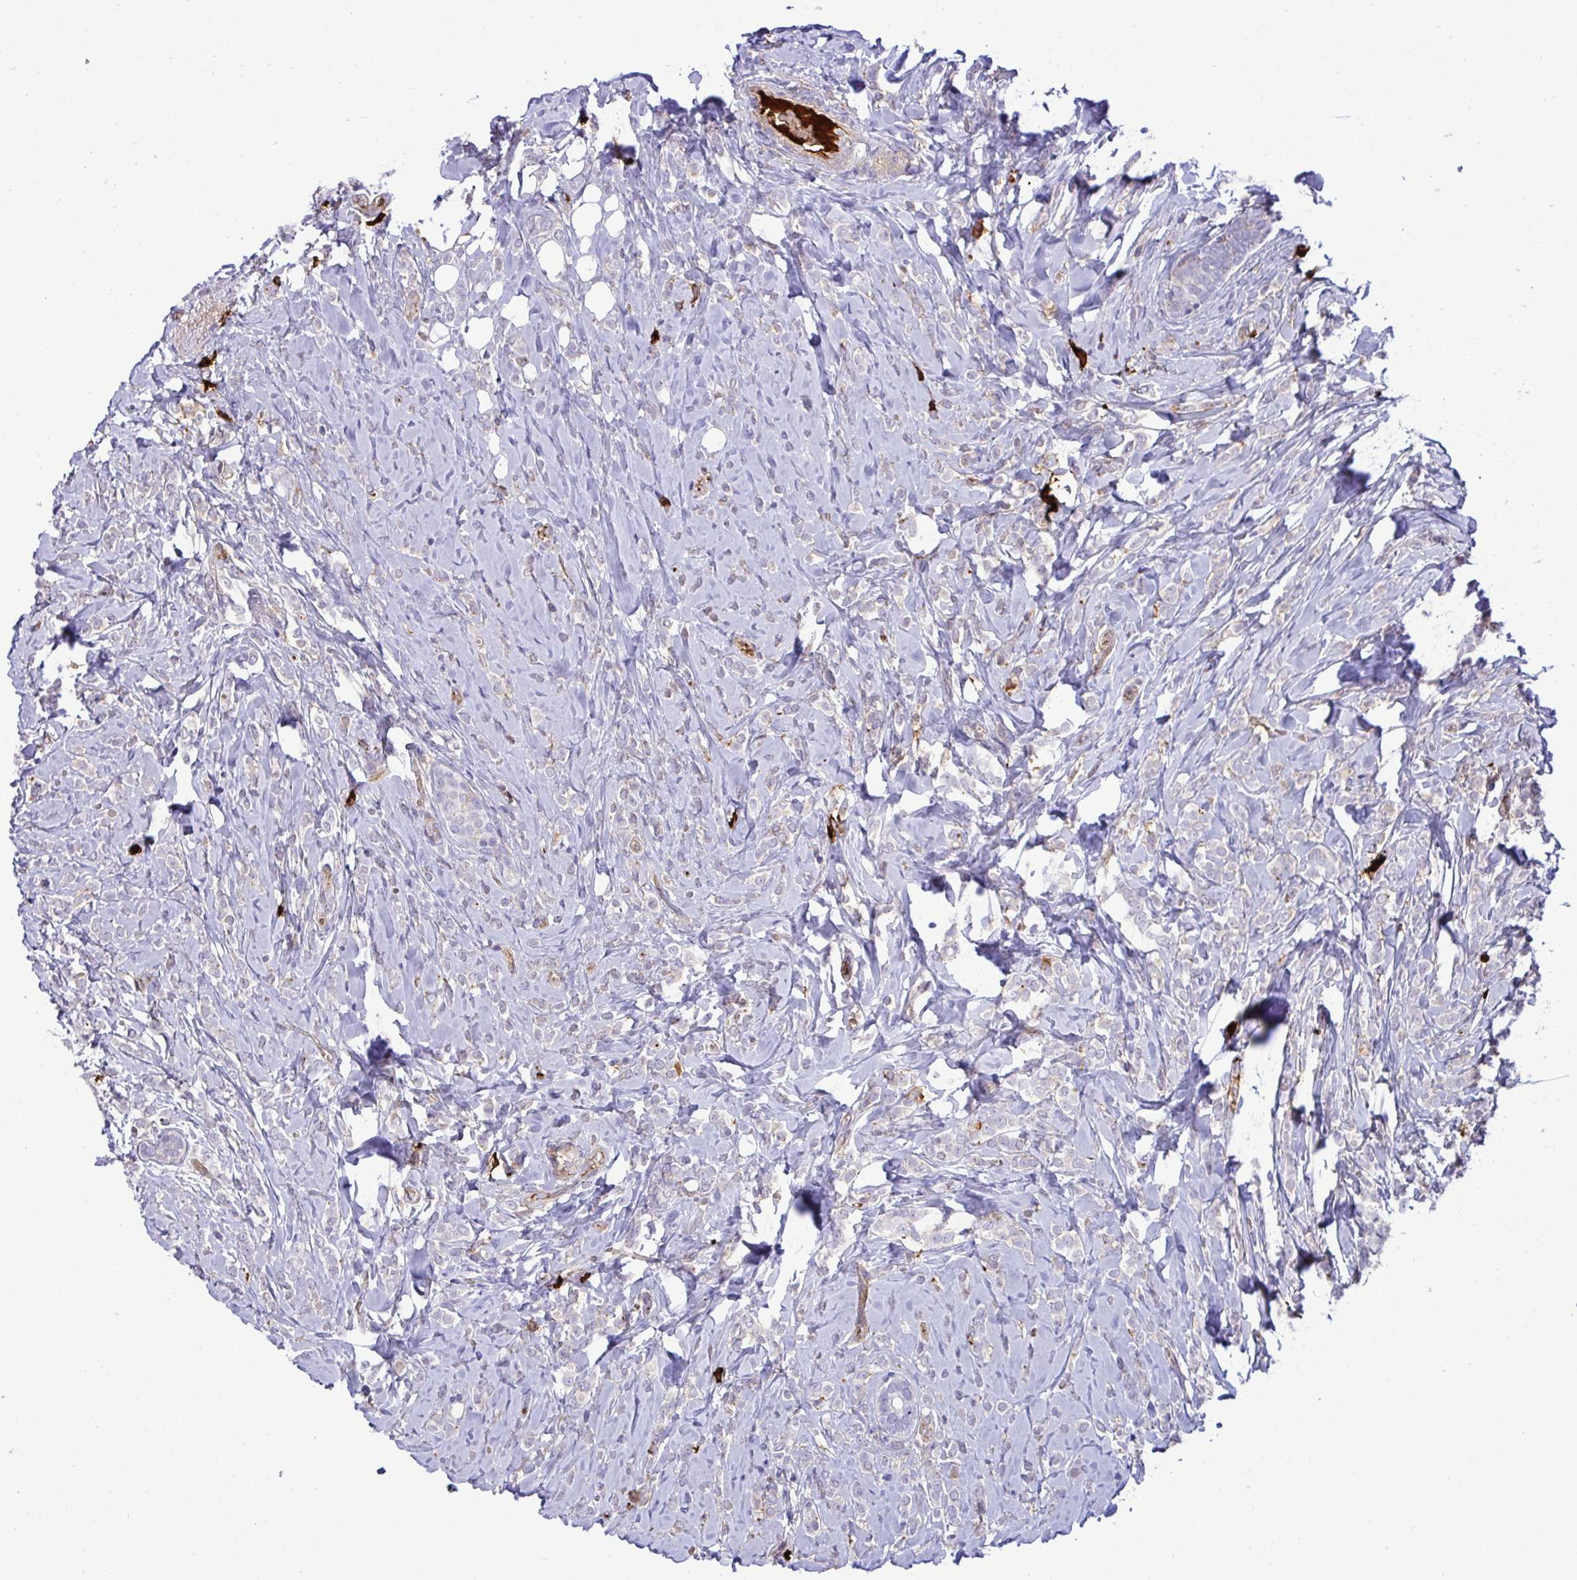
{"staining": {"intensity": "negative", "quantity": "none", "location": "none"}, "tissue": "breast cancer", "cell_type": "Tumor cells", "image_type": "cancer", "snomed": [{"axis": "morphology", "description": "Lobular carcinoma"}, {"axis": "topography", "description": "Breast"}], "caption": "A high-resolution image shows immunohistochemistry (IHC) staining of breast cancer (lobular carcinoma), which demonstrates no significant expression in tumor cells.", "gene": "F2", "patient": {"sex": "female", "age": 49}}